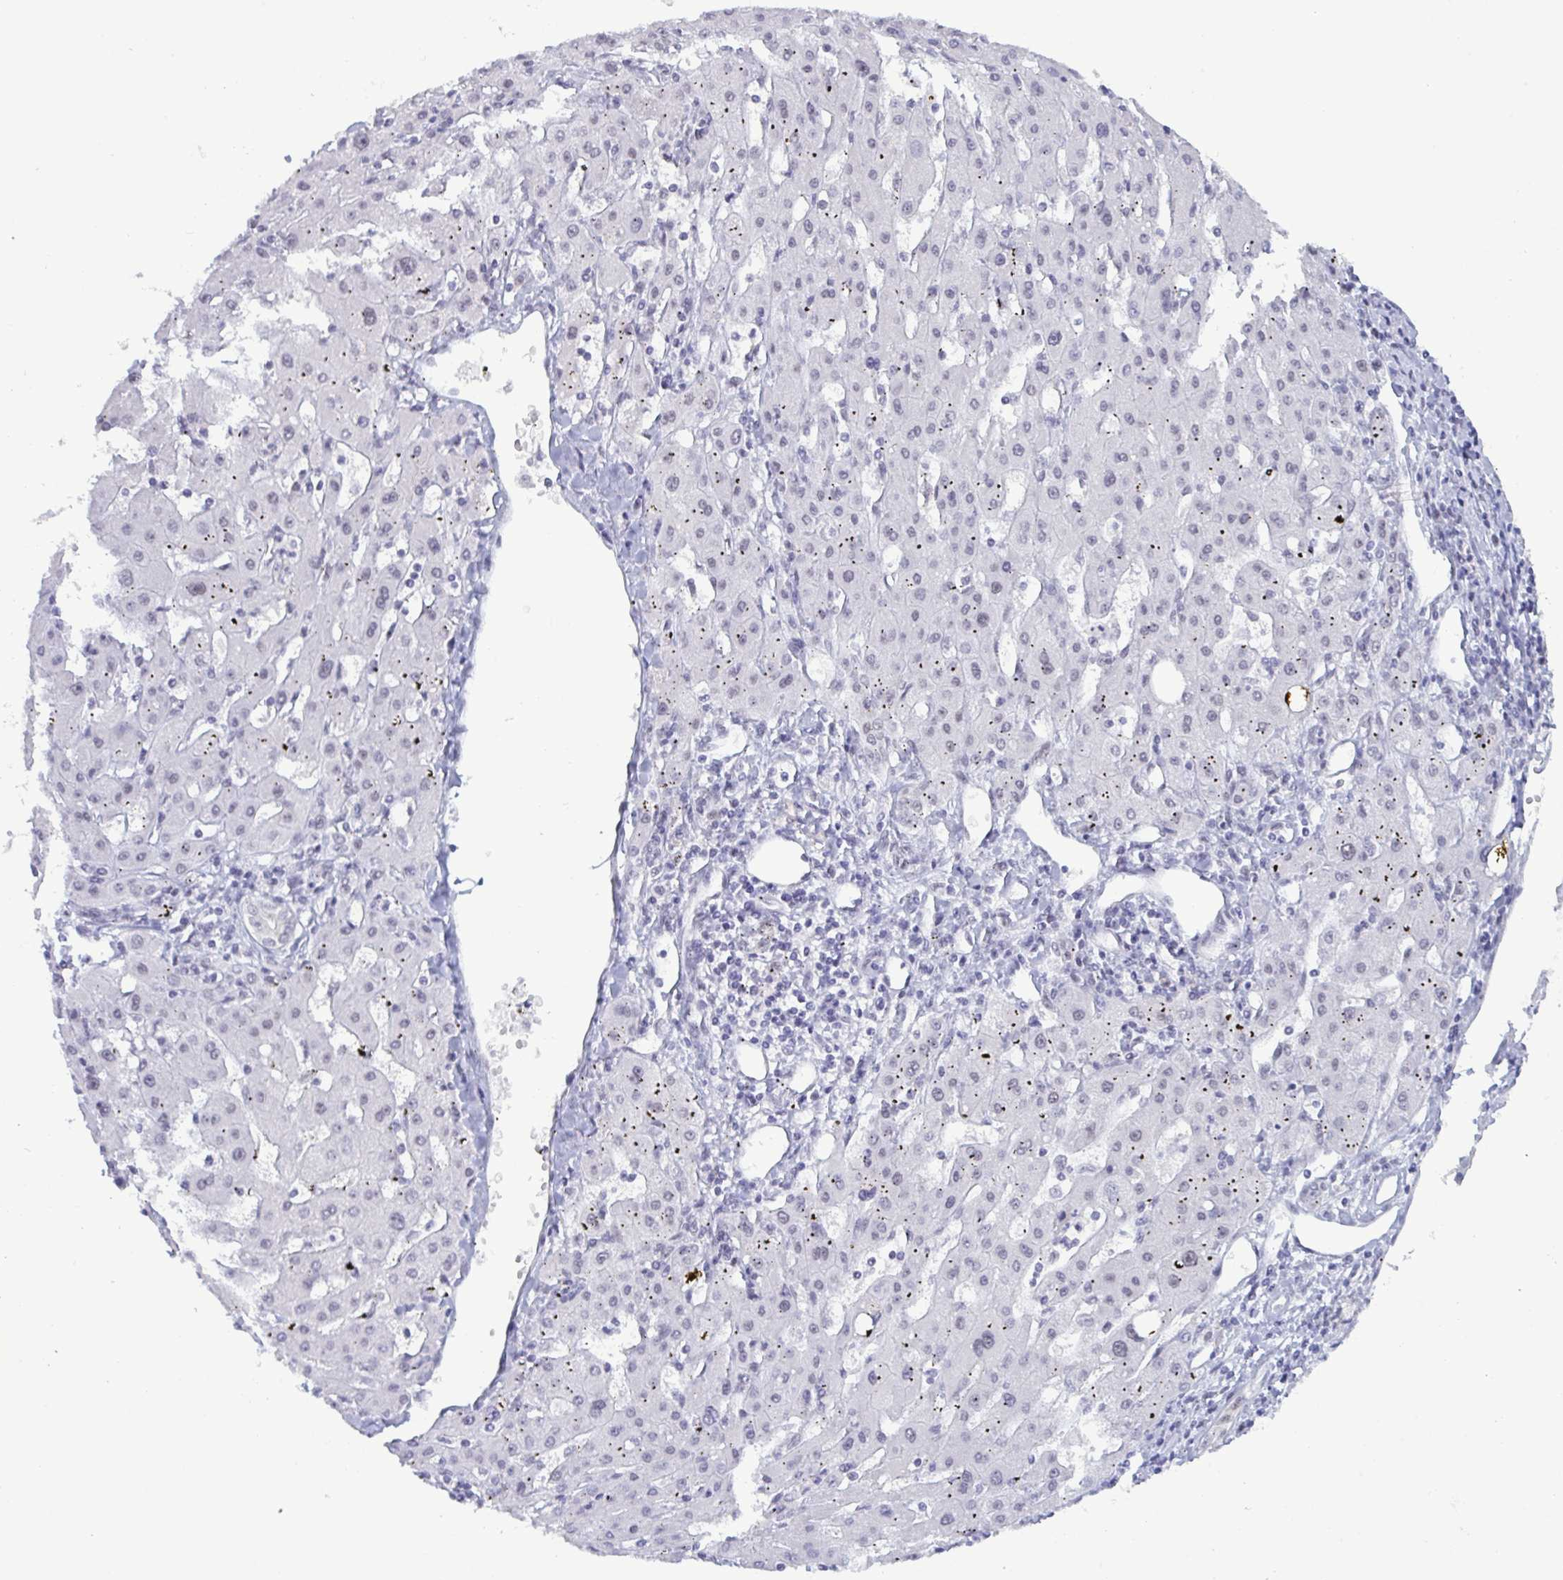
{"staining": {"intensity": "weak", "quantity": ">75%", "location": "nuclear"}, "tissue": "liver cancer", "cell_type": "Tumor cells", "image_type": "cancer", "snomed": [{"axis": "morphology", "description": "Carcinoma, Hepatocellular, NOS"}, {"axis": "topography", "description": "Liver"}], "caption": "The image demonstrates immunohistochemical staining of liver hepatocellular carcinoma. There is weak nuclear staining is appreciated in about >75% of tumor cells. (Brightfield microscopy of DAB IHC at high magnification).", "gene": "PPP1R10", "patient": {"sex": "male", "age": 72}}